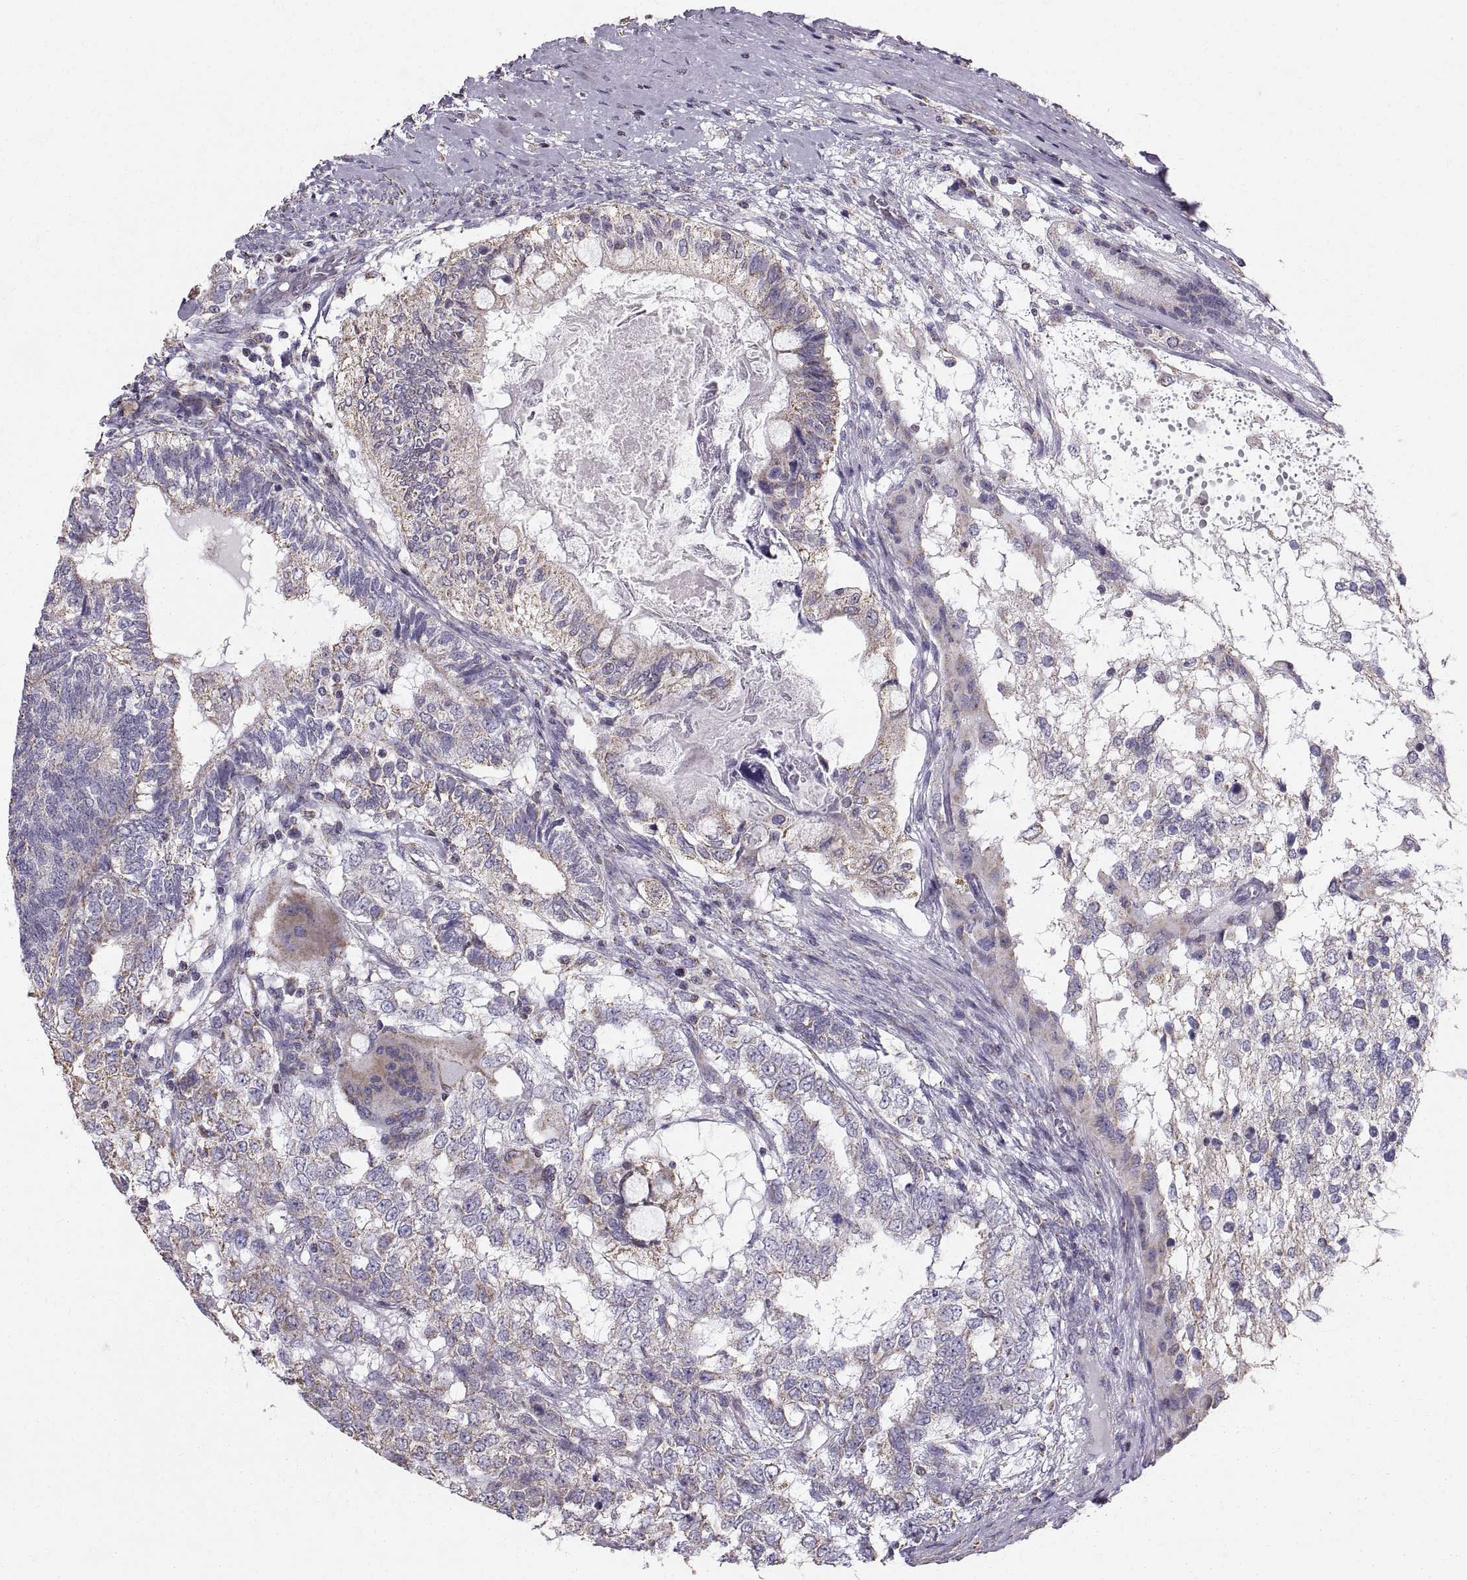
{"staining": {"intensity": "weak", "quantity": ">75%", "location": "cytoplasmic/membranous"}, "tissue": "testis cancer", "cell_type": "Tumor cells", "image_type": "cancer", "snomed": [{"axis": "morphology", "description": "Seminoma, NOS"}, {"axis": "morphology", "description": "Carcinoma, Embryonal, NOS"}, {"axis": "topography", "description": "Testis"}], "caption": "Testis seminoma stained with DAB immunohistochemistry (IHC) displays low levels of weak cytoplasmic/membranous positivity in approximately >75% of tumor cells.", "gene": "STMND1", "patient": {"sex": "male", "age": 41}}